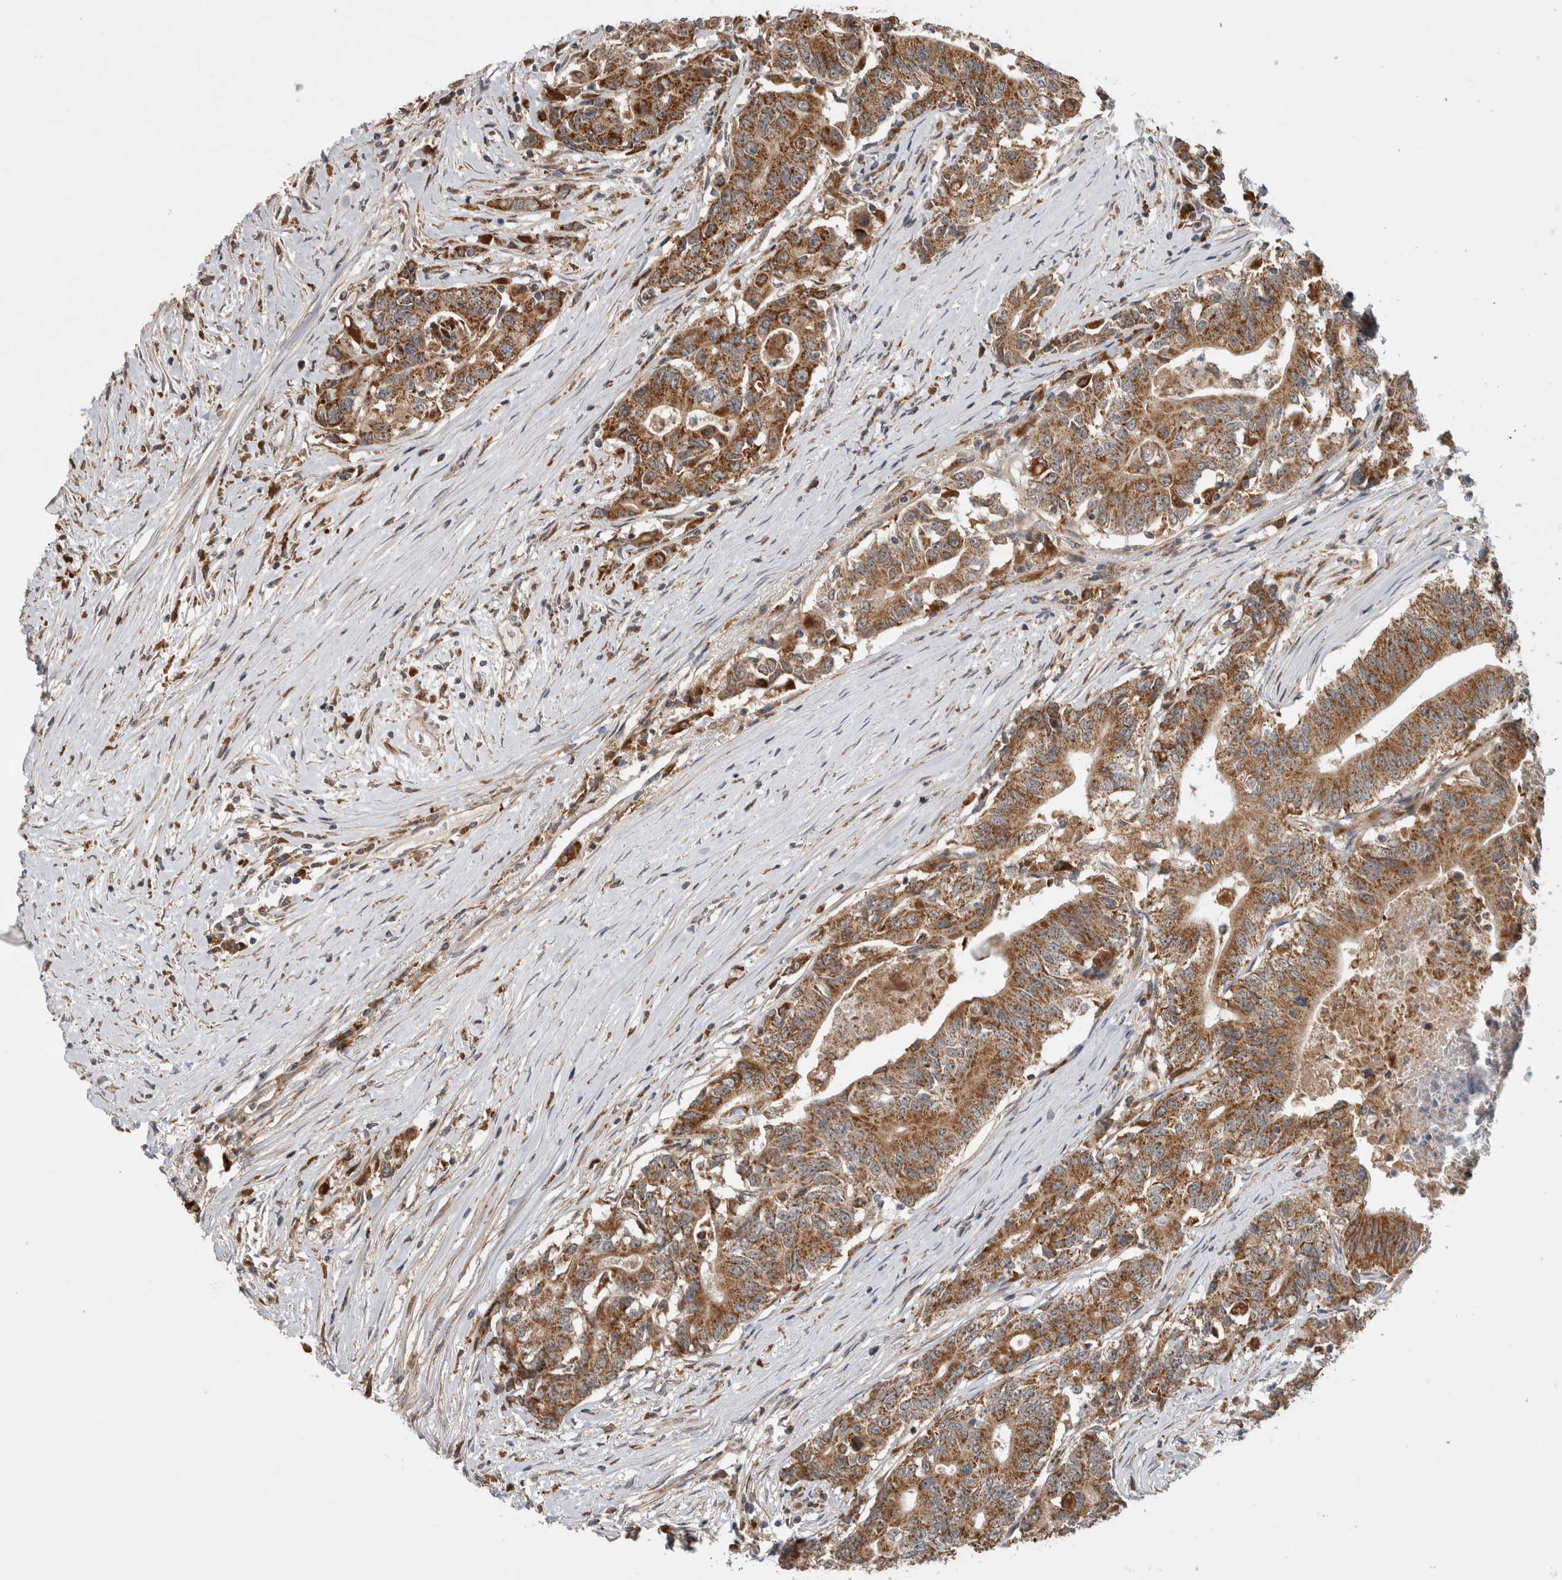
{"staining": {"intensity": "strong", "quantity": ">75%", "location": "cytoplasmic/membranous"}, "tissue": "colorectal cancer", "cell_type": "Tumor cells", "image_type": "cancer", "snomed": [{"axis": "morphology", "description": "Adenocarcinoma, NOS"}, {"axis": "topography", "description": "Colon"}], "caption": "Colorectal cancer (adenocarcinoma) stained with DAB IHC reveals high levels of strong cytoplasmic/membranous staining in about >75% of tumor cells.", "gene": "ADGRL3", "patient": {"sex": "female", "age": 77}}